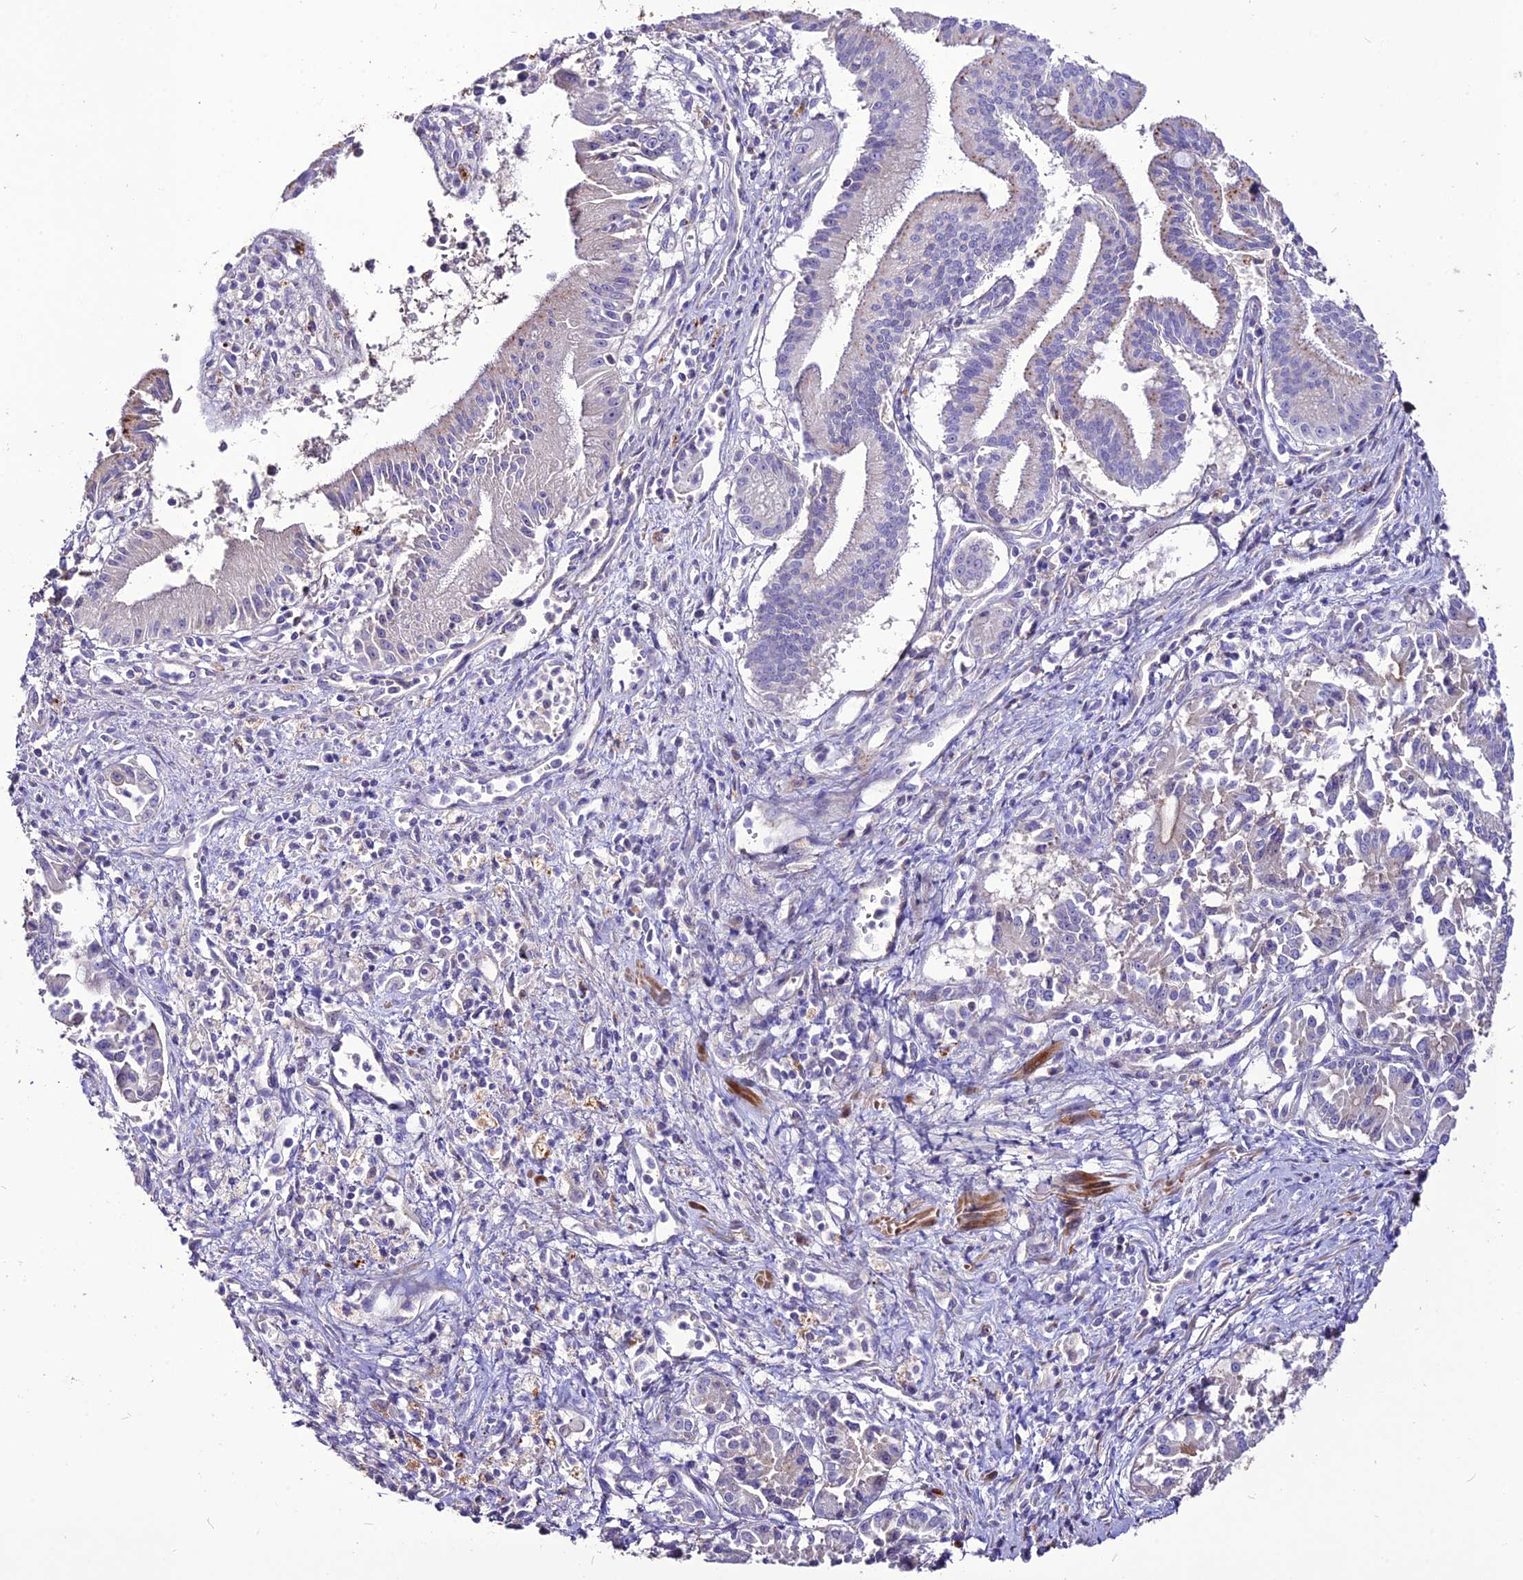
{"staining": {"intensity": "weak", "quantity": "<25%", "location": "cytoplasmic/membranous"}, "tissue": "pancreatic cancer", "cell_type": "Tumor cells", "image_type": "cancer", "snomed": [{"axis": "morphology", "description": "Adenocarcinoma, NOS"}, {"axis": "topography", "description": "Pancreas"}], "caption": "Protein analysis of pancreatic cancer (adenocarcinoma) exhibits no significant positivity in tumor cells.", "gene": "RIMOC1", "patient": {"sex": "male", "age": 78}}